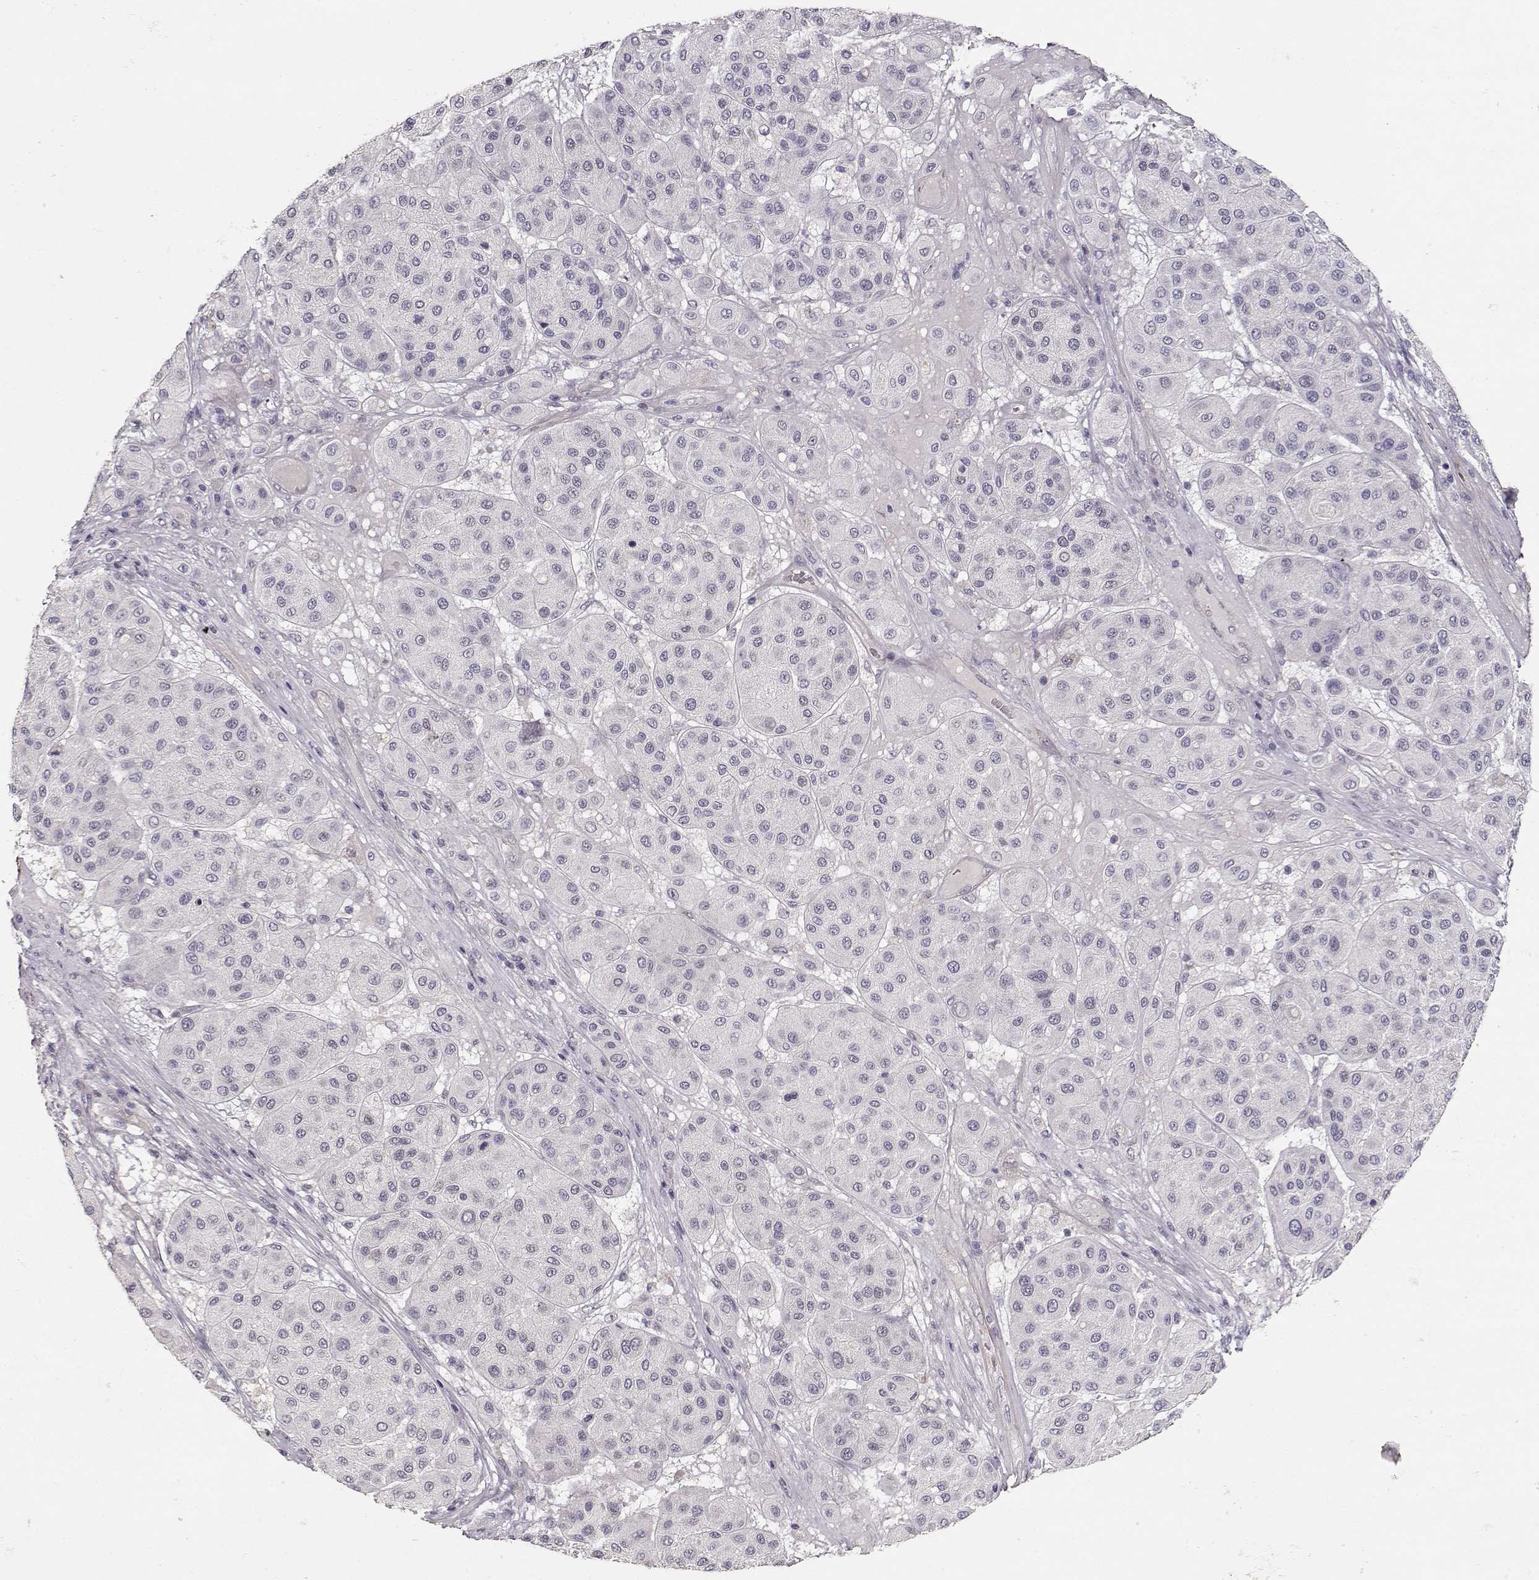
{"staining": {"intensity": "negative", "quantity": "none", "location": "none"}, "tissue": "melanoma", "cell_type": "Tumor cells", "image_type": "cancer", "snomed": [{"axis": "morphology", "description": "Malignant melanoma, Metastatic site"}, {"axis": "topography", "description": "Smooth muscle"}], "caption": "DAB (3,3'-diaminobenzidine) immunohistochemical staining of human malignant melanoma (metastatic site) demonstrates no significant staining in tumor cells.", "gene": "LAMA5", "patient": {"sex": "male", "age": 41}}